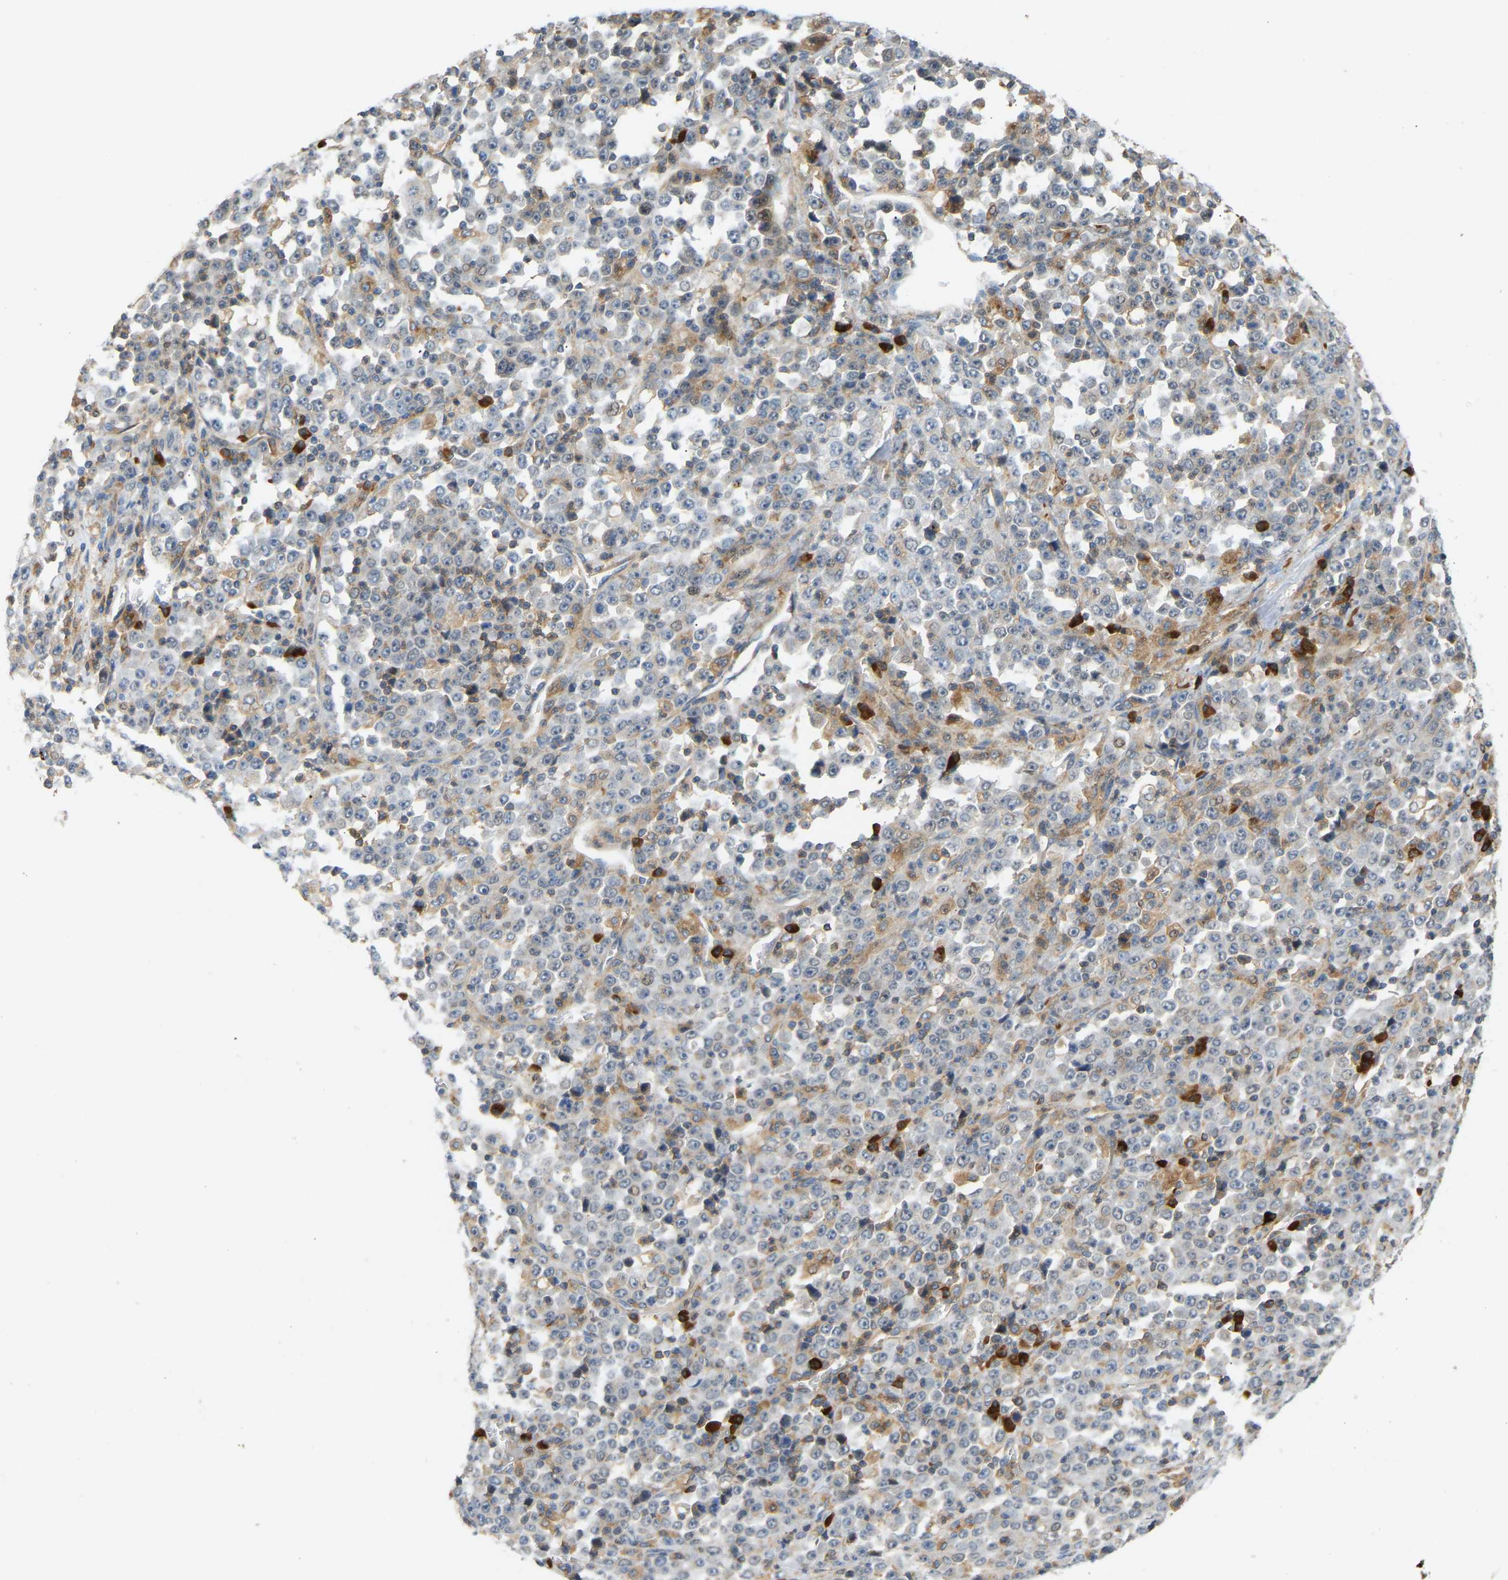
{"staining": {"intensity": "negative", "quantity": "none", "location": "none"}, "tissue": "stomach cancer", "cell_type": "Tumor cells", "image_type": "cancer", "snomed": [{"axis": "morphology", "description": "Normal tissue, NOS"}, {"axis": "morphology", "description": "Adenocarcinoma, NOS"}, {"axis": "topography", "description": "Stomach, upper"}, {"axis": "topography", "description": "Stomach"}], "caption": "A high-resolution photomicrograph shows IHC staining of stomach cancer, which exhibits no significant staining in tumor cells.", "gene": "PLCG2", "patient": {"sex": "male", "age": 59}}